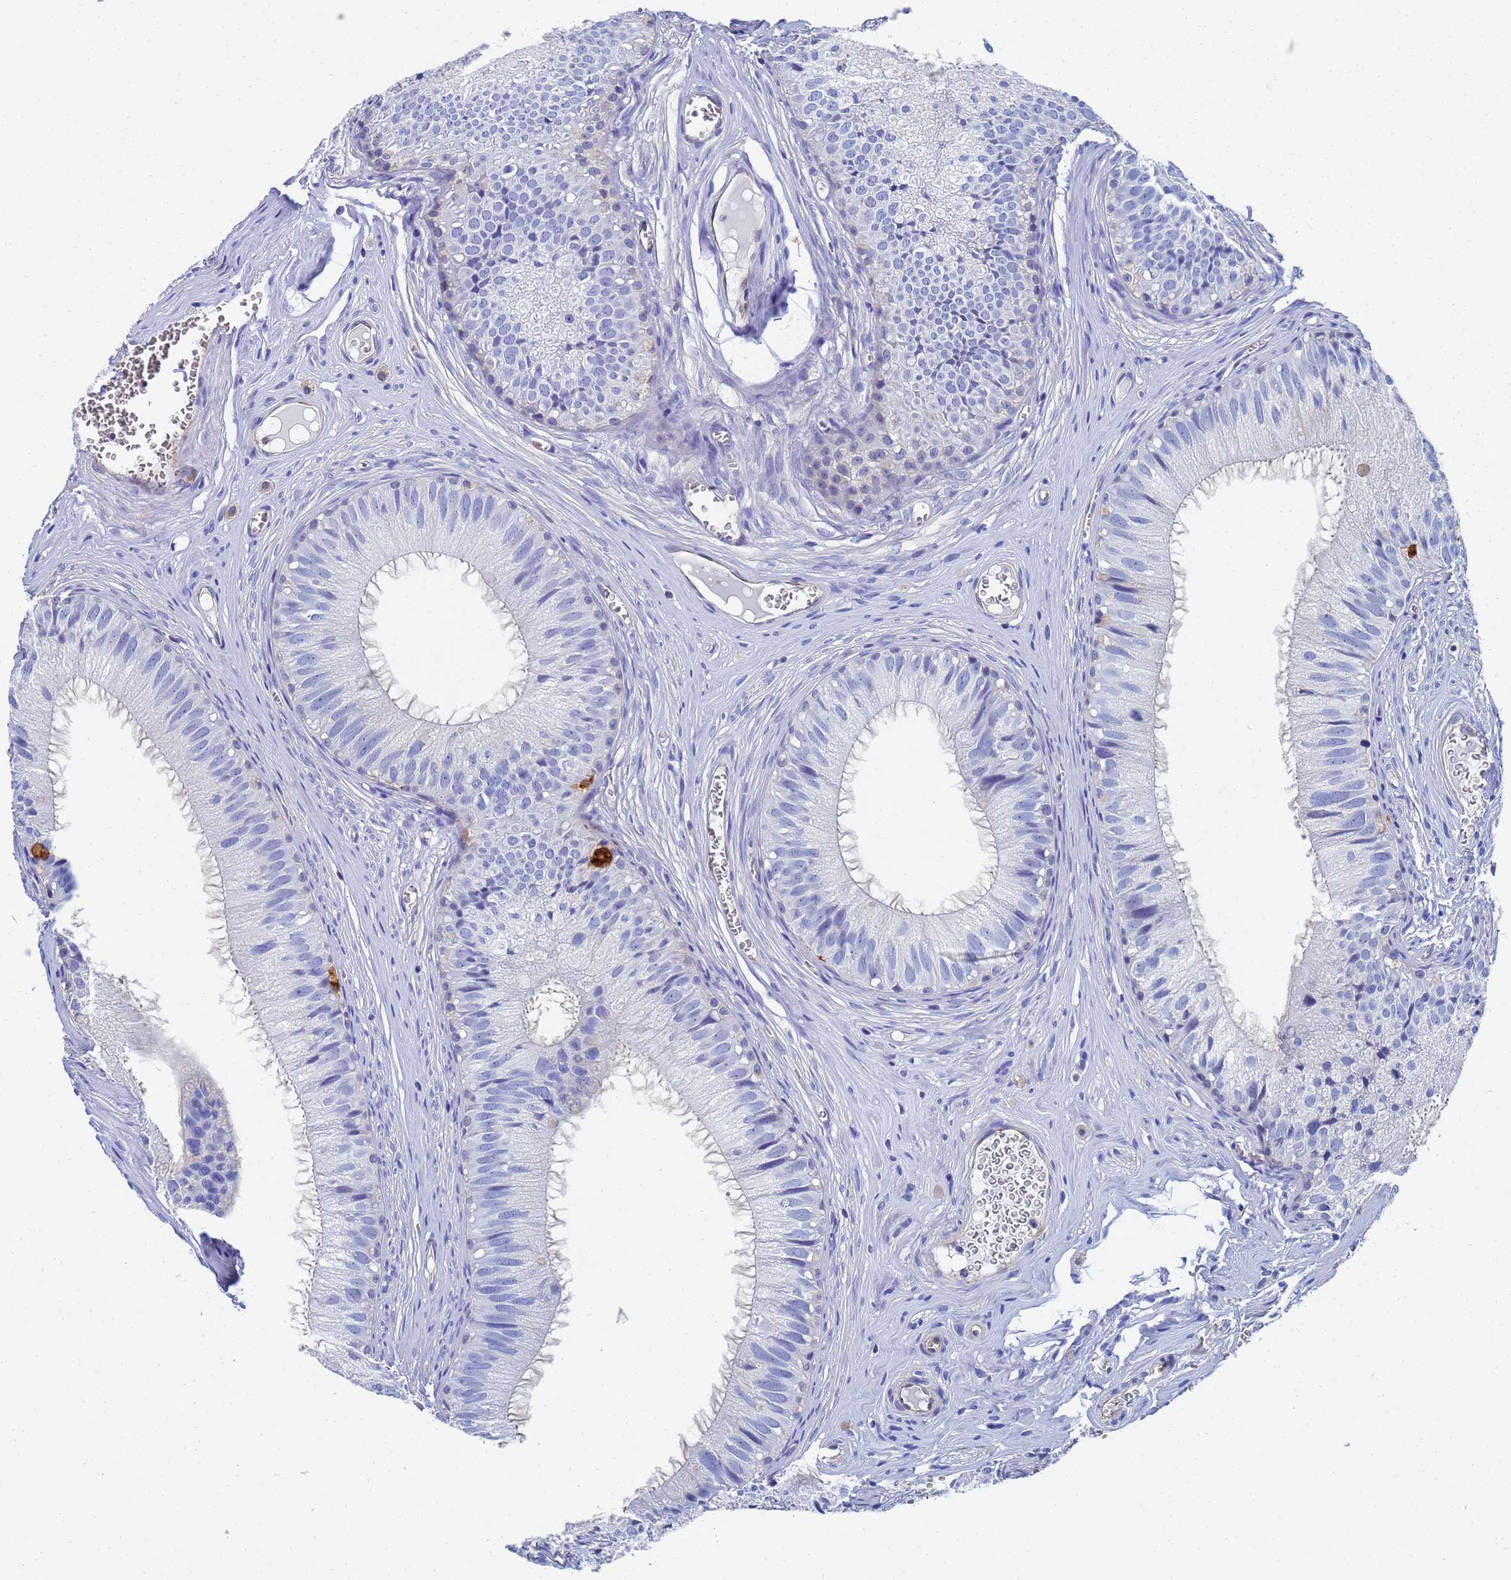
{"staining": {"intensity": "negative", "quantity": "none", "location": "none"}, "tissue": "epididymis", "cell_type": "Glandular cells", "image_type": "normal", "snomed": [{"axis": "morphology", "description": "Normal tissue, NOS"}, {"axis": "topography", "description": "Epididymis"}], "caption": "This is an IHC image of benign epididymis. There is no positivity in glandular cells.", "gene": "GCHFR", "patient": {"sex": "male", "age": 36}}